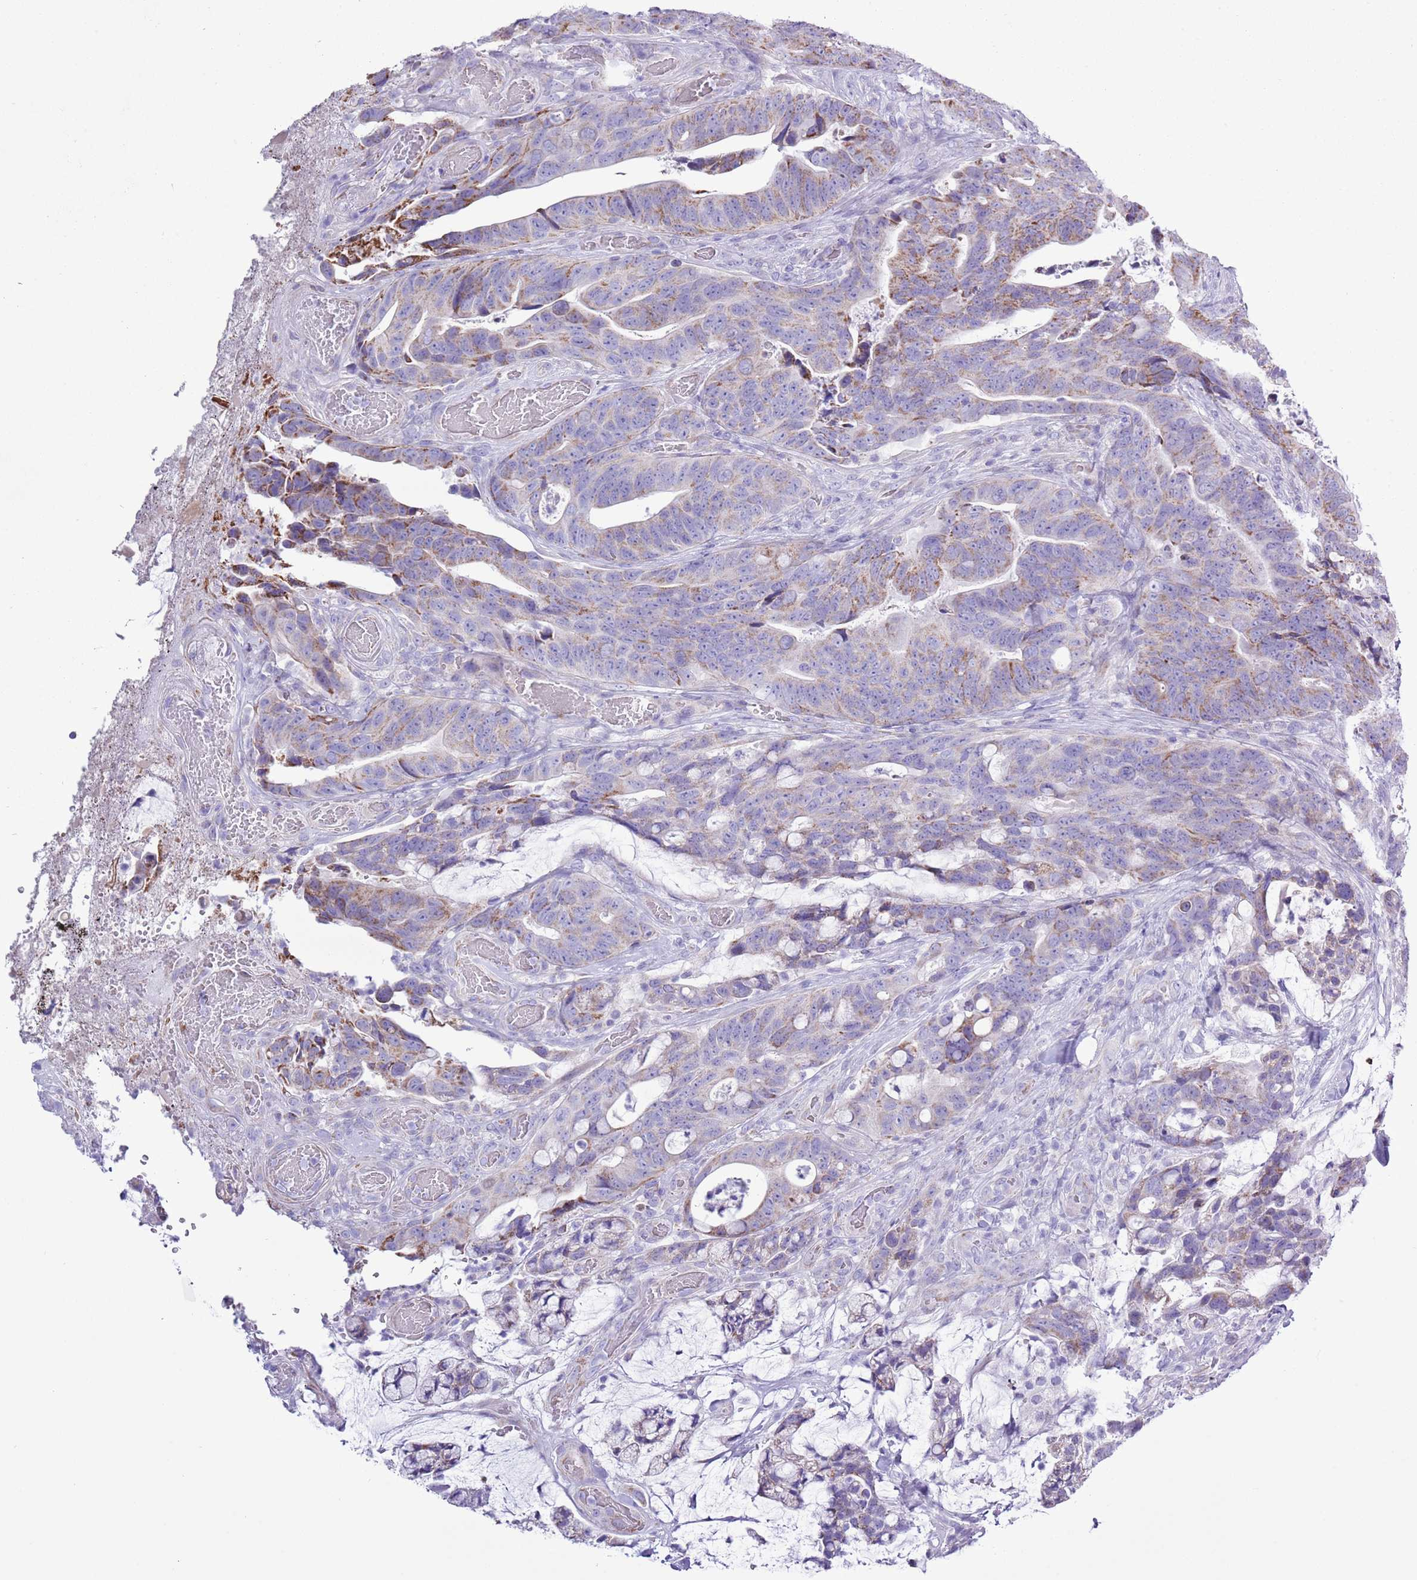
{"staining": {"intensity": "moderate", "quantity": "<25%", "location": "cytoplasmic/membranous"}, "tissue": "colorectal cancer", "cell_type": "Tumor cells", "image_type": "cancer", "snomed": [{"axis": "morphology", "description": "Adenocarcinoma, NOS"}, {"axis": "topography", "description": "Colon"}], "caption": "An IHC photomicrograph of neoplastic tissue is shown. Protein staining in brown shows moderate cytoplasmic/membranous positivity in colorectal cancer (adenocarcinoma) within tumor cells.", "gene": "MOCOS", "patient": {"sex": "female", "age": 82}}